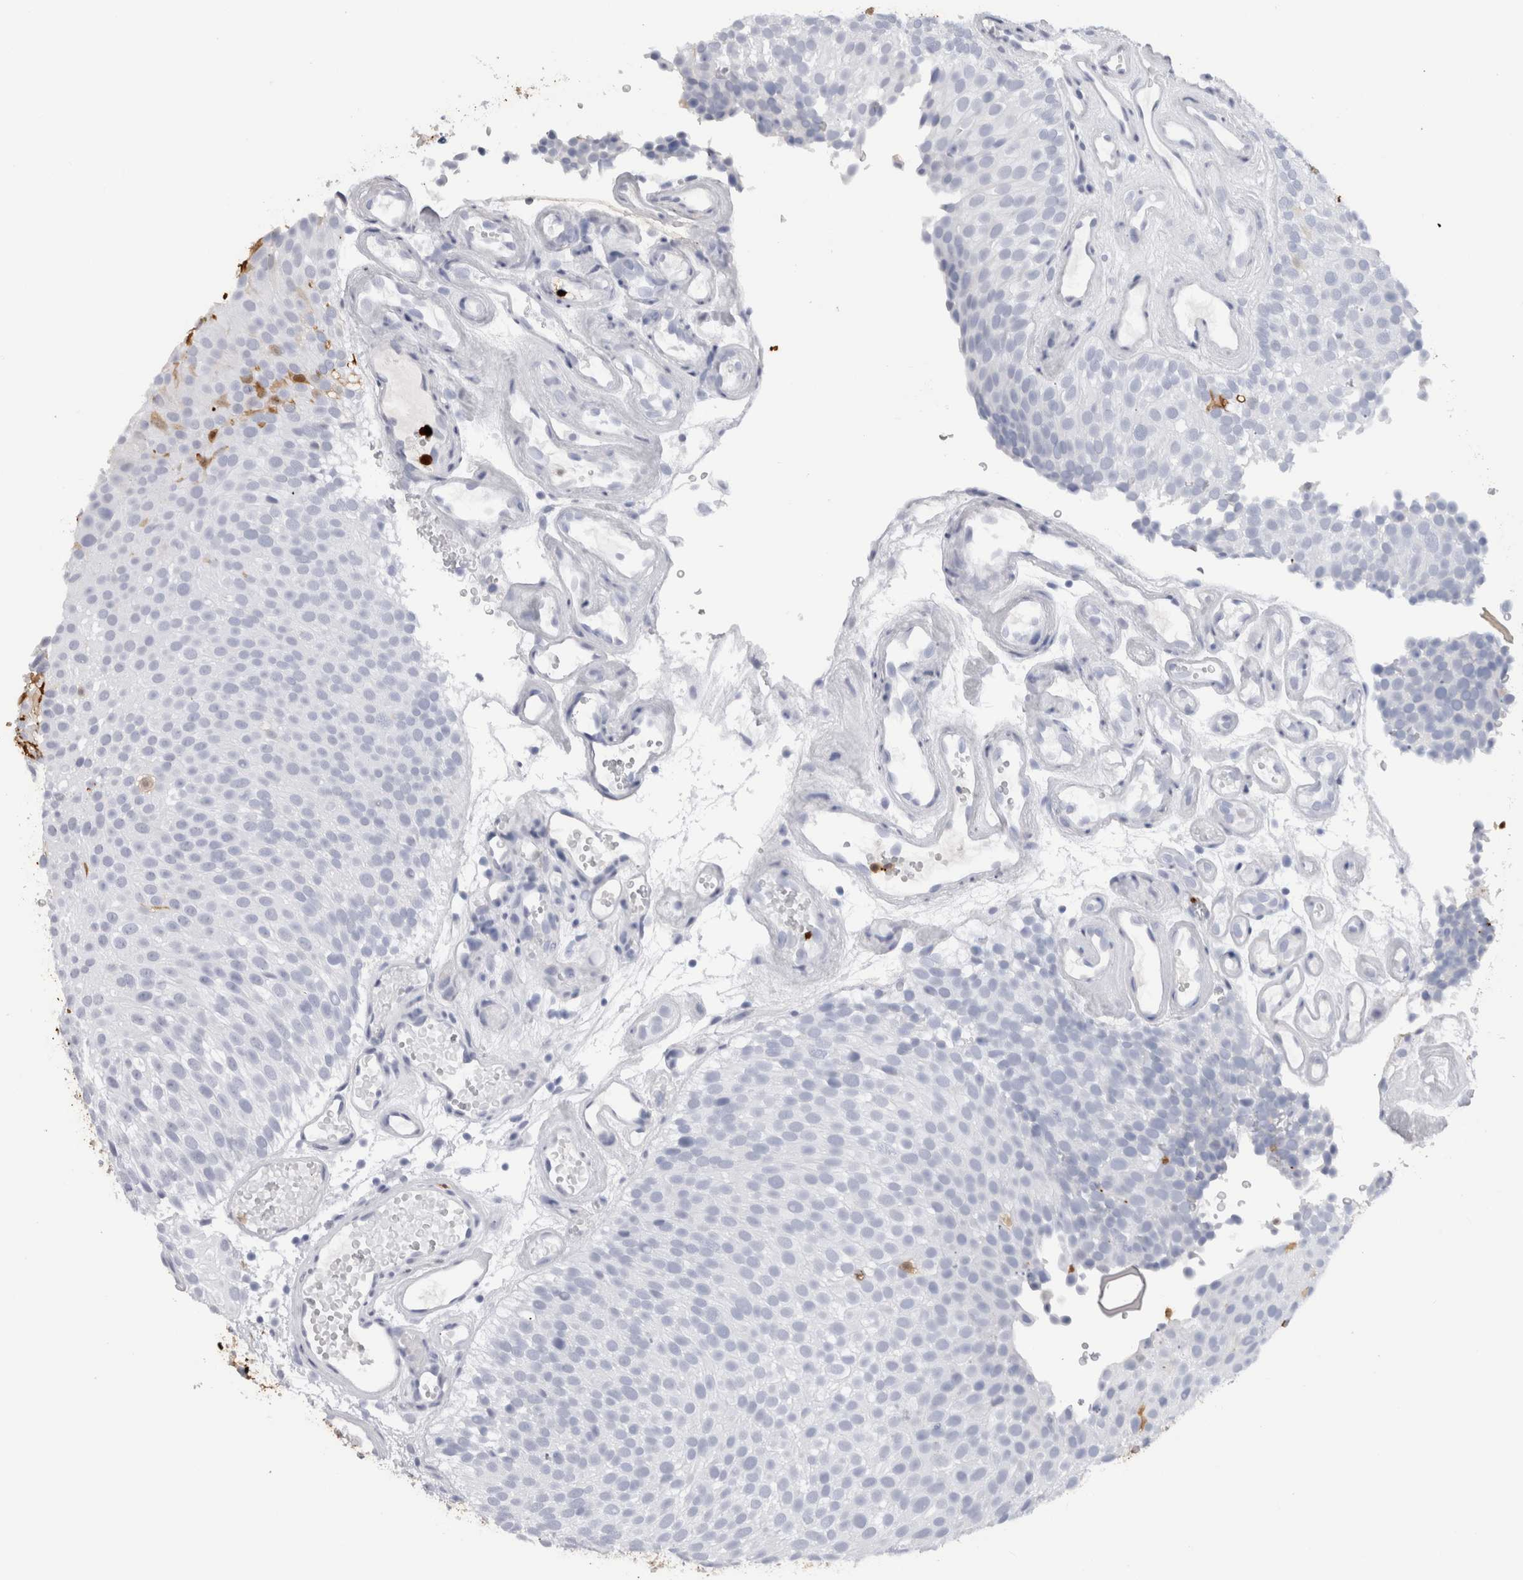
{"staining": {"intensity": "negative", "quantity": "none", "location": "none"}, "tissue": "urothelial cancer", "cell_type": "Tumor cells", "image_type": "cancer", "snomed": [{"axis": "morphology", "description": "Urothelial carcinoma, Low grade"}, {"axis": "topography", "description": "Urinary bladder"}], "caption": "Protein analysis of urothelial cancer demonstrates no significant positivity in tumor cells.", "gene": "S100A8", "patient": {"sex": "male", "age": 78}}